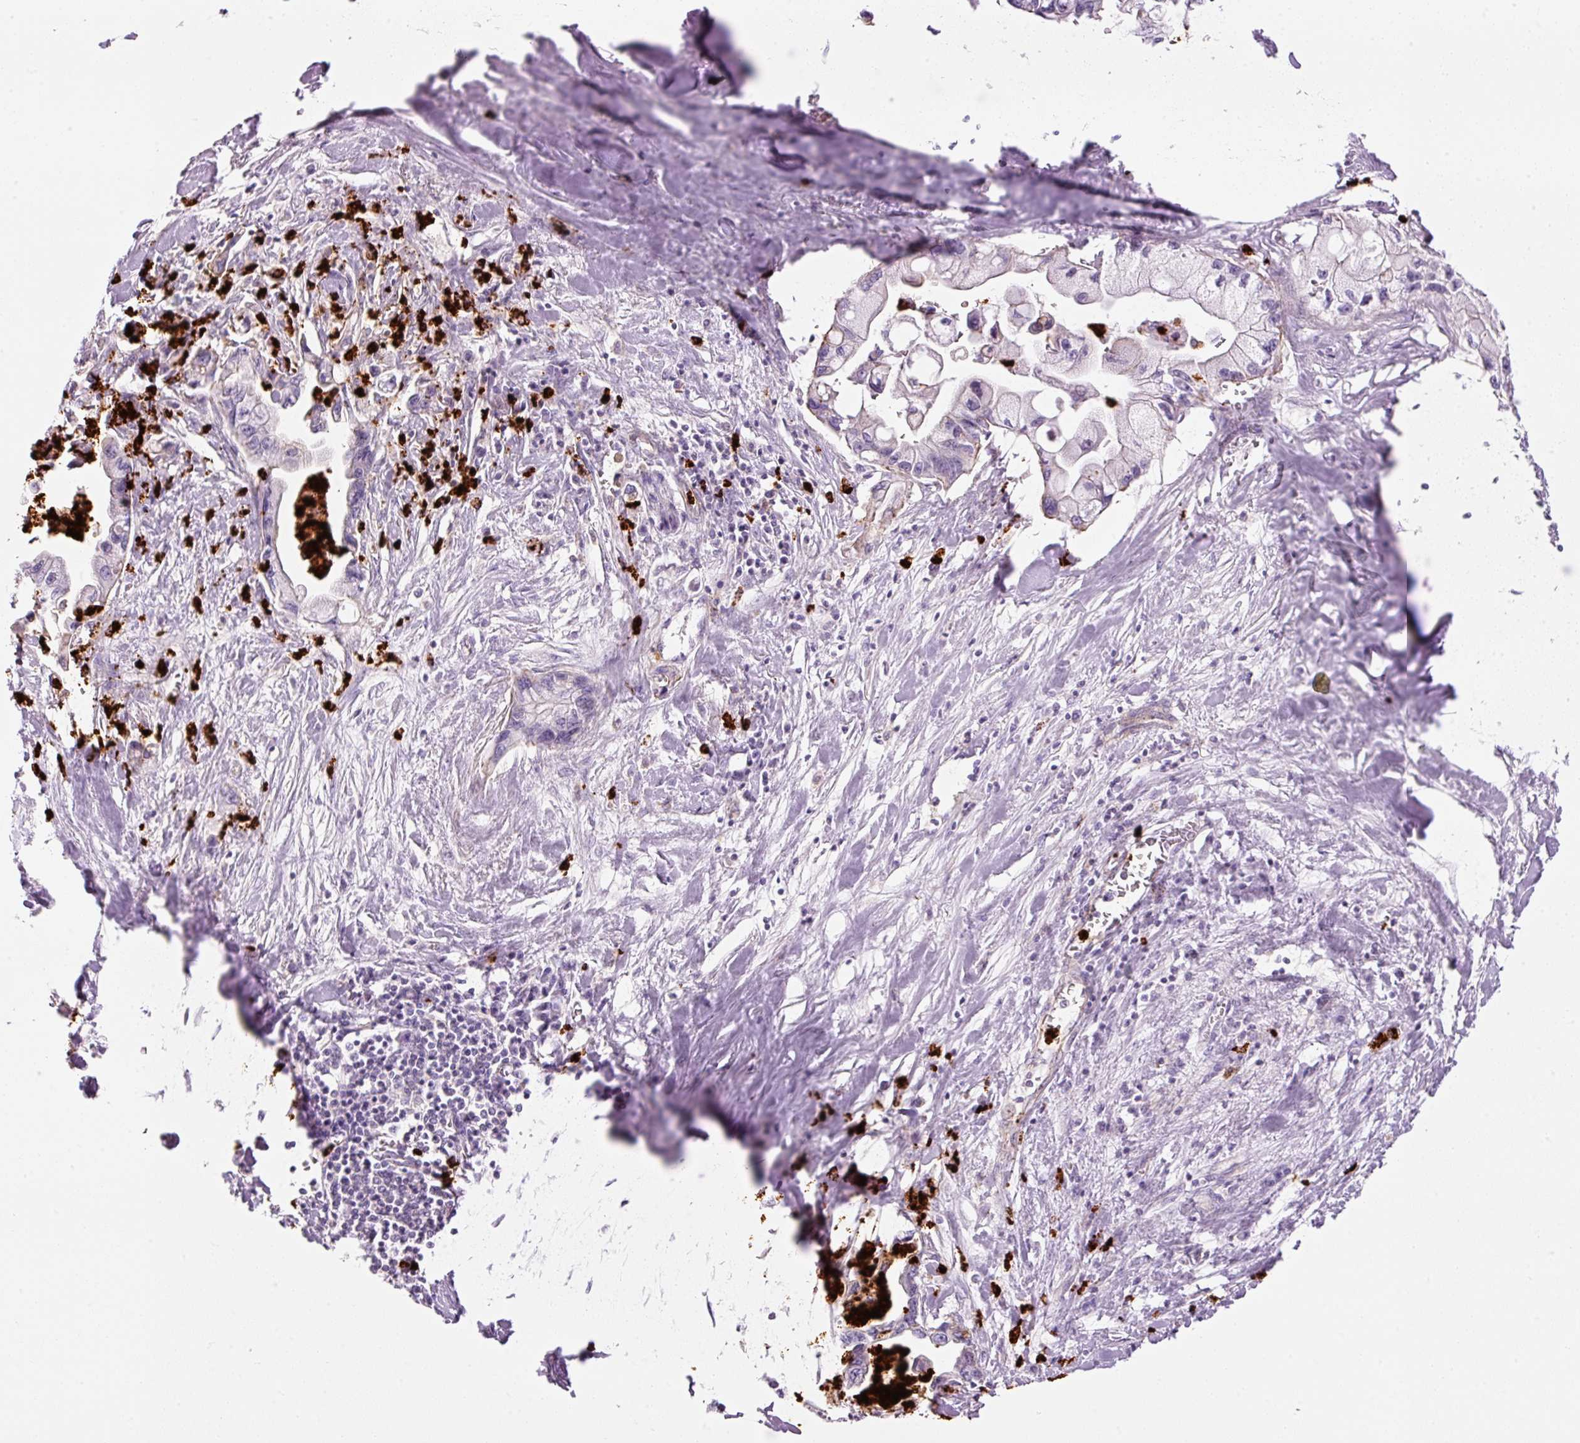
{"staining": {"intensity": "negative", "quantity": "none", "location": "none"}, "tissue": "pancreatic cancer", "cell_type": "Tumor cells", "image_type": "cancer", "snomed": [{"axis": "morphology", "description": "Adenocarcinoma, NOS"}, {"axis": "topography", "description": "Pancreas"}], "caption": "High magnification brightfield microscopy of pancreatic cancer (adenocarcinoma) stained with DAB (brown) and counterstained with hematoxylin (blue): tumor cells show no significant staining.", "gene": "MAP3K3", "patient": {"sex": "male", "age": 61}}